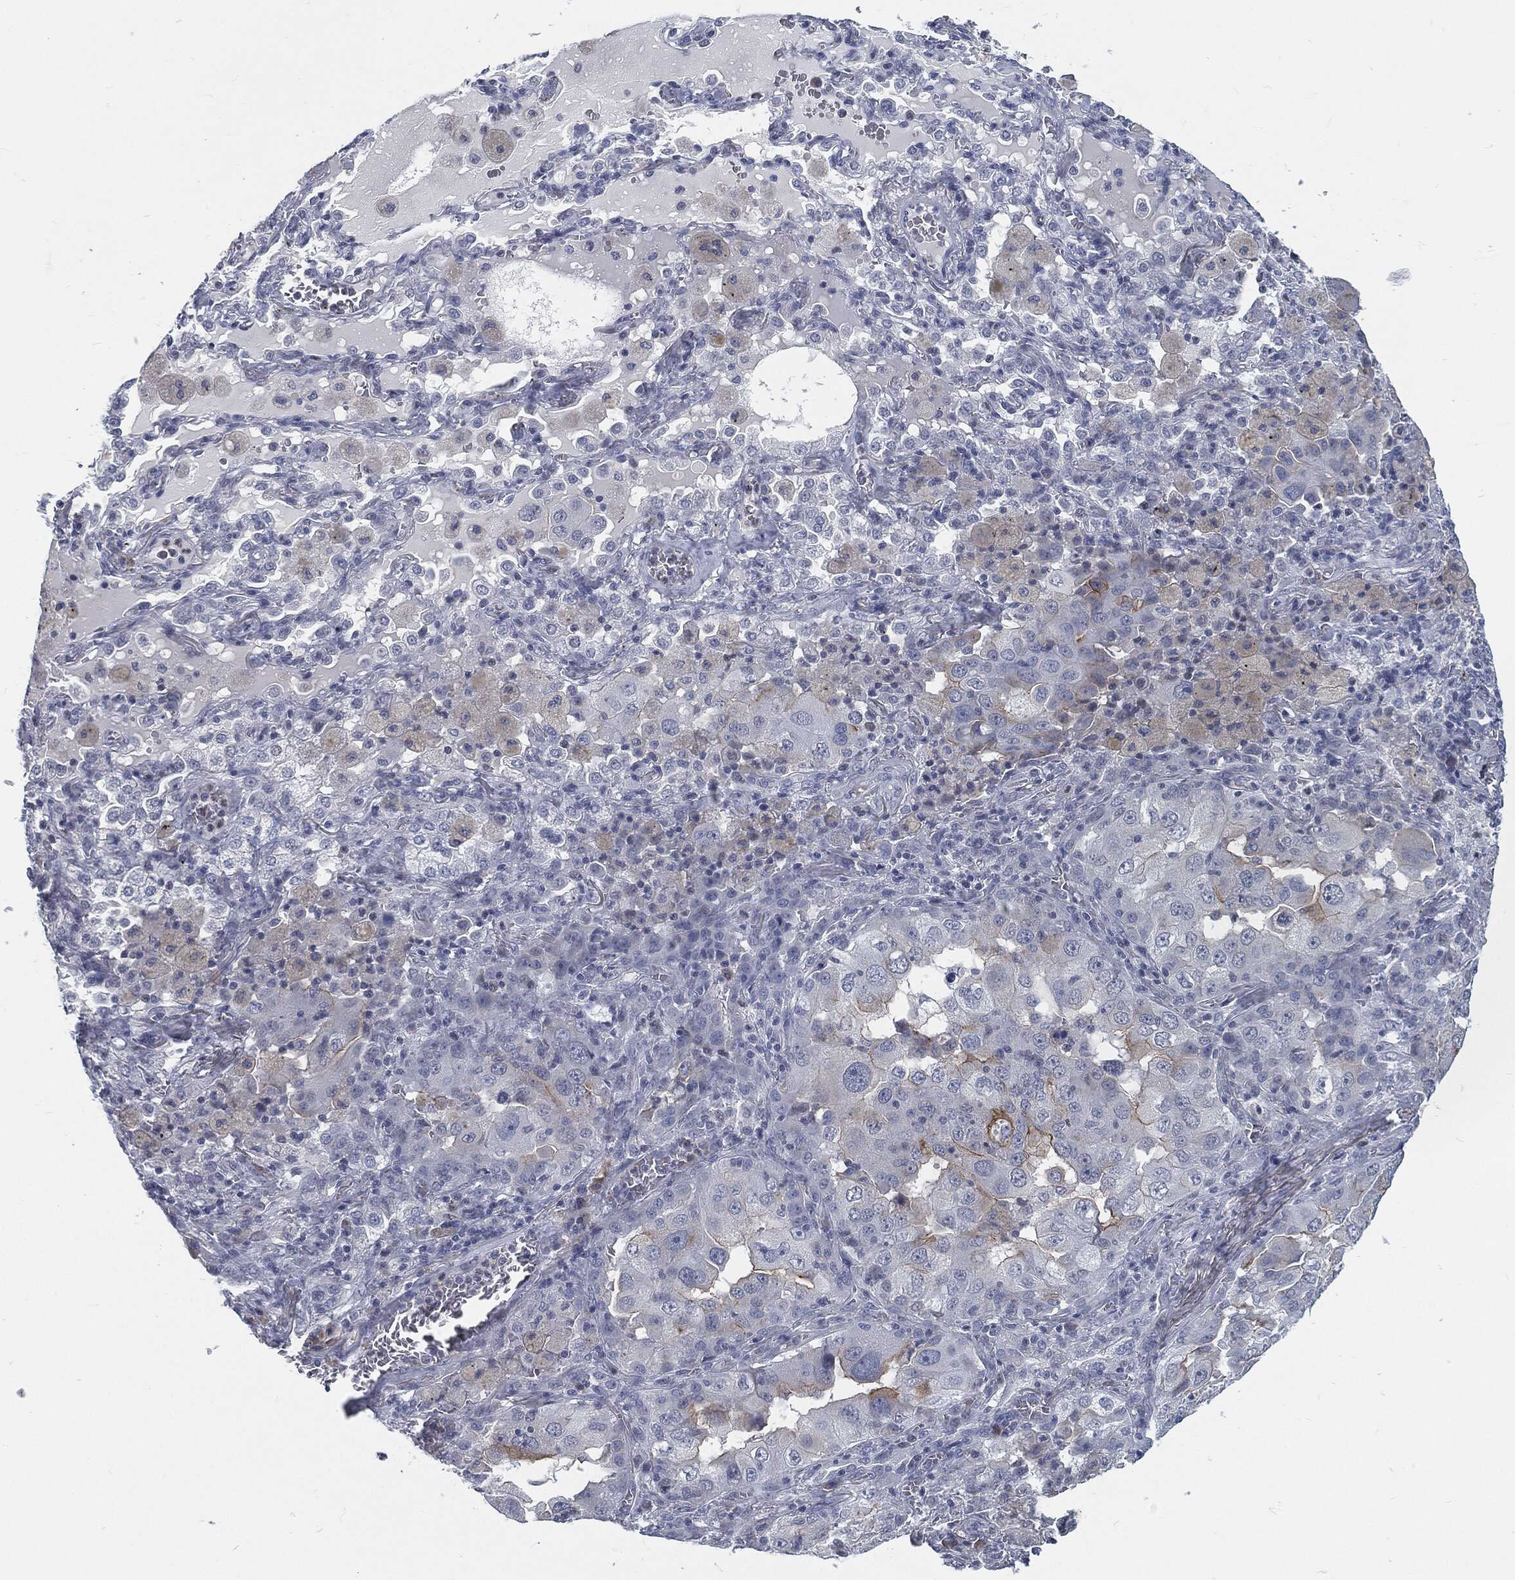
{"staining": {"intensity": "moderate", "quantity": "<25%", "location": "cytoplasmic/membranous"}, "tissue": "lung cancer", "cell_type": "Tumor cells", "image_type": "cancer", "snomed": [{"axis": "morphology", "description": "Adenocarcinoma, NOS"}, {"axis": "topography", "description": "Lung"}], "caption": "Approximately <25% of tumor cells in human lung cancer display moderate cytoplasmic/membranous protein positivity as visualized by brown immunohistochemical staining.", "gene": "PROM1", "patient": {"sex": "female", "age": 61}}